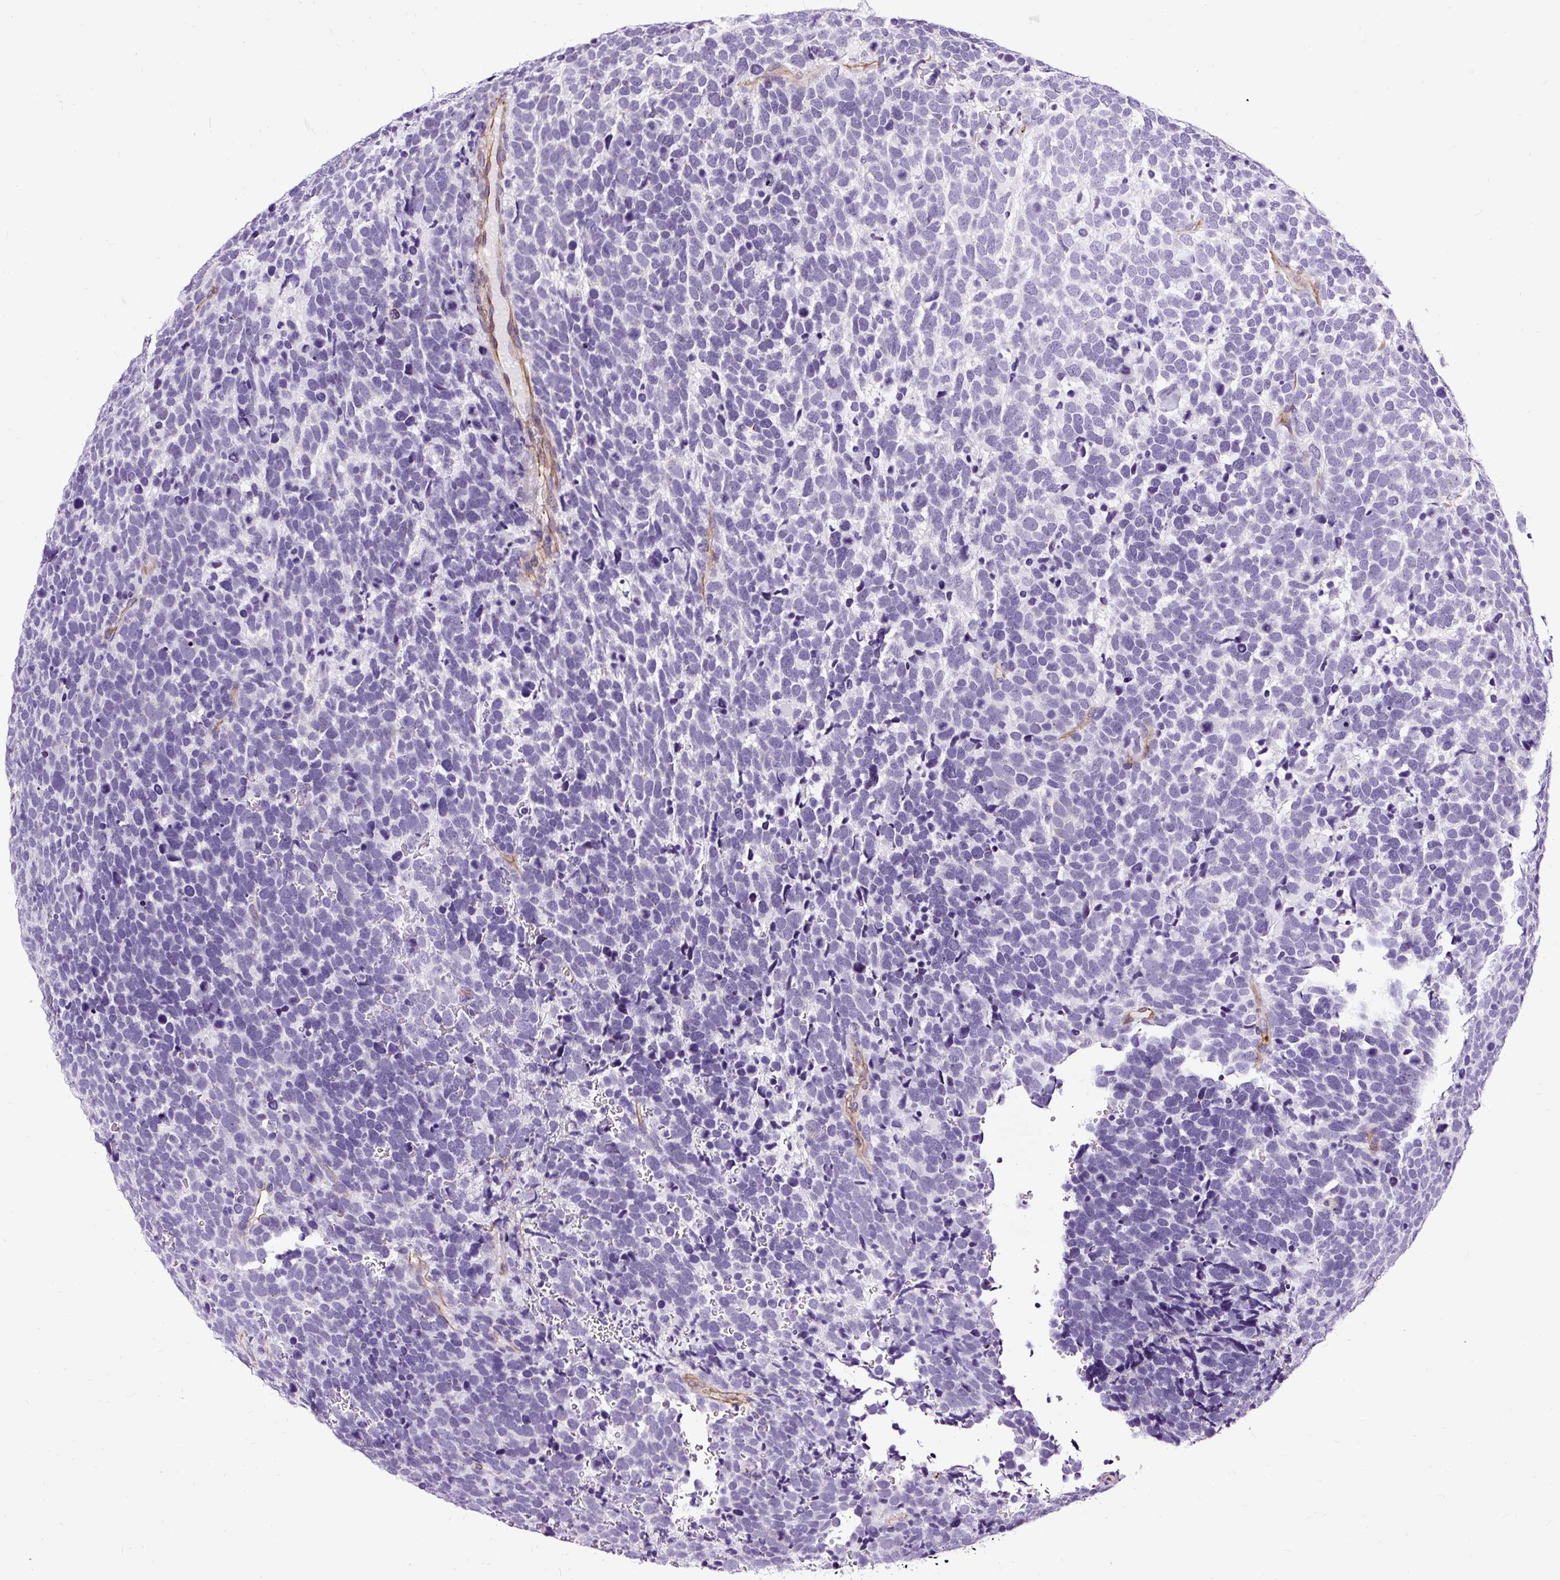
{"staining": {"intensity": "negative", "quantity": "none", "location": "none"}, "tissue": "urothelial cancer", "cell_type": "Tumor cells", "image_type": "cancer", "snomed": [{"axis": "morphology", "description": "Urothelial carcinoma, High grade"}, {"axis": "topography", "description": "Urinary bladder"}], "caption": "High magnification brightfield microscopy of urothelial cancer stained with DAB (3,3'-diaminobenzidine) (brown) and counterstained with hematoxylin (blue): tumor cells show no significant positivity.", "gene": "SLC7A8", "patient": {"sex": "female", "age": 82}}